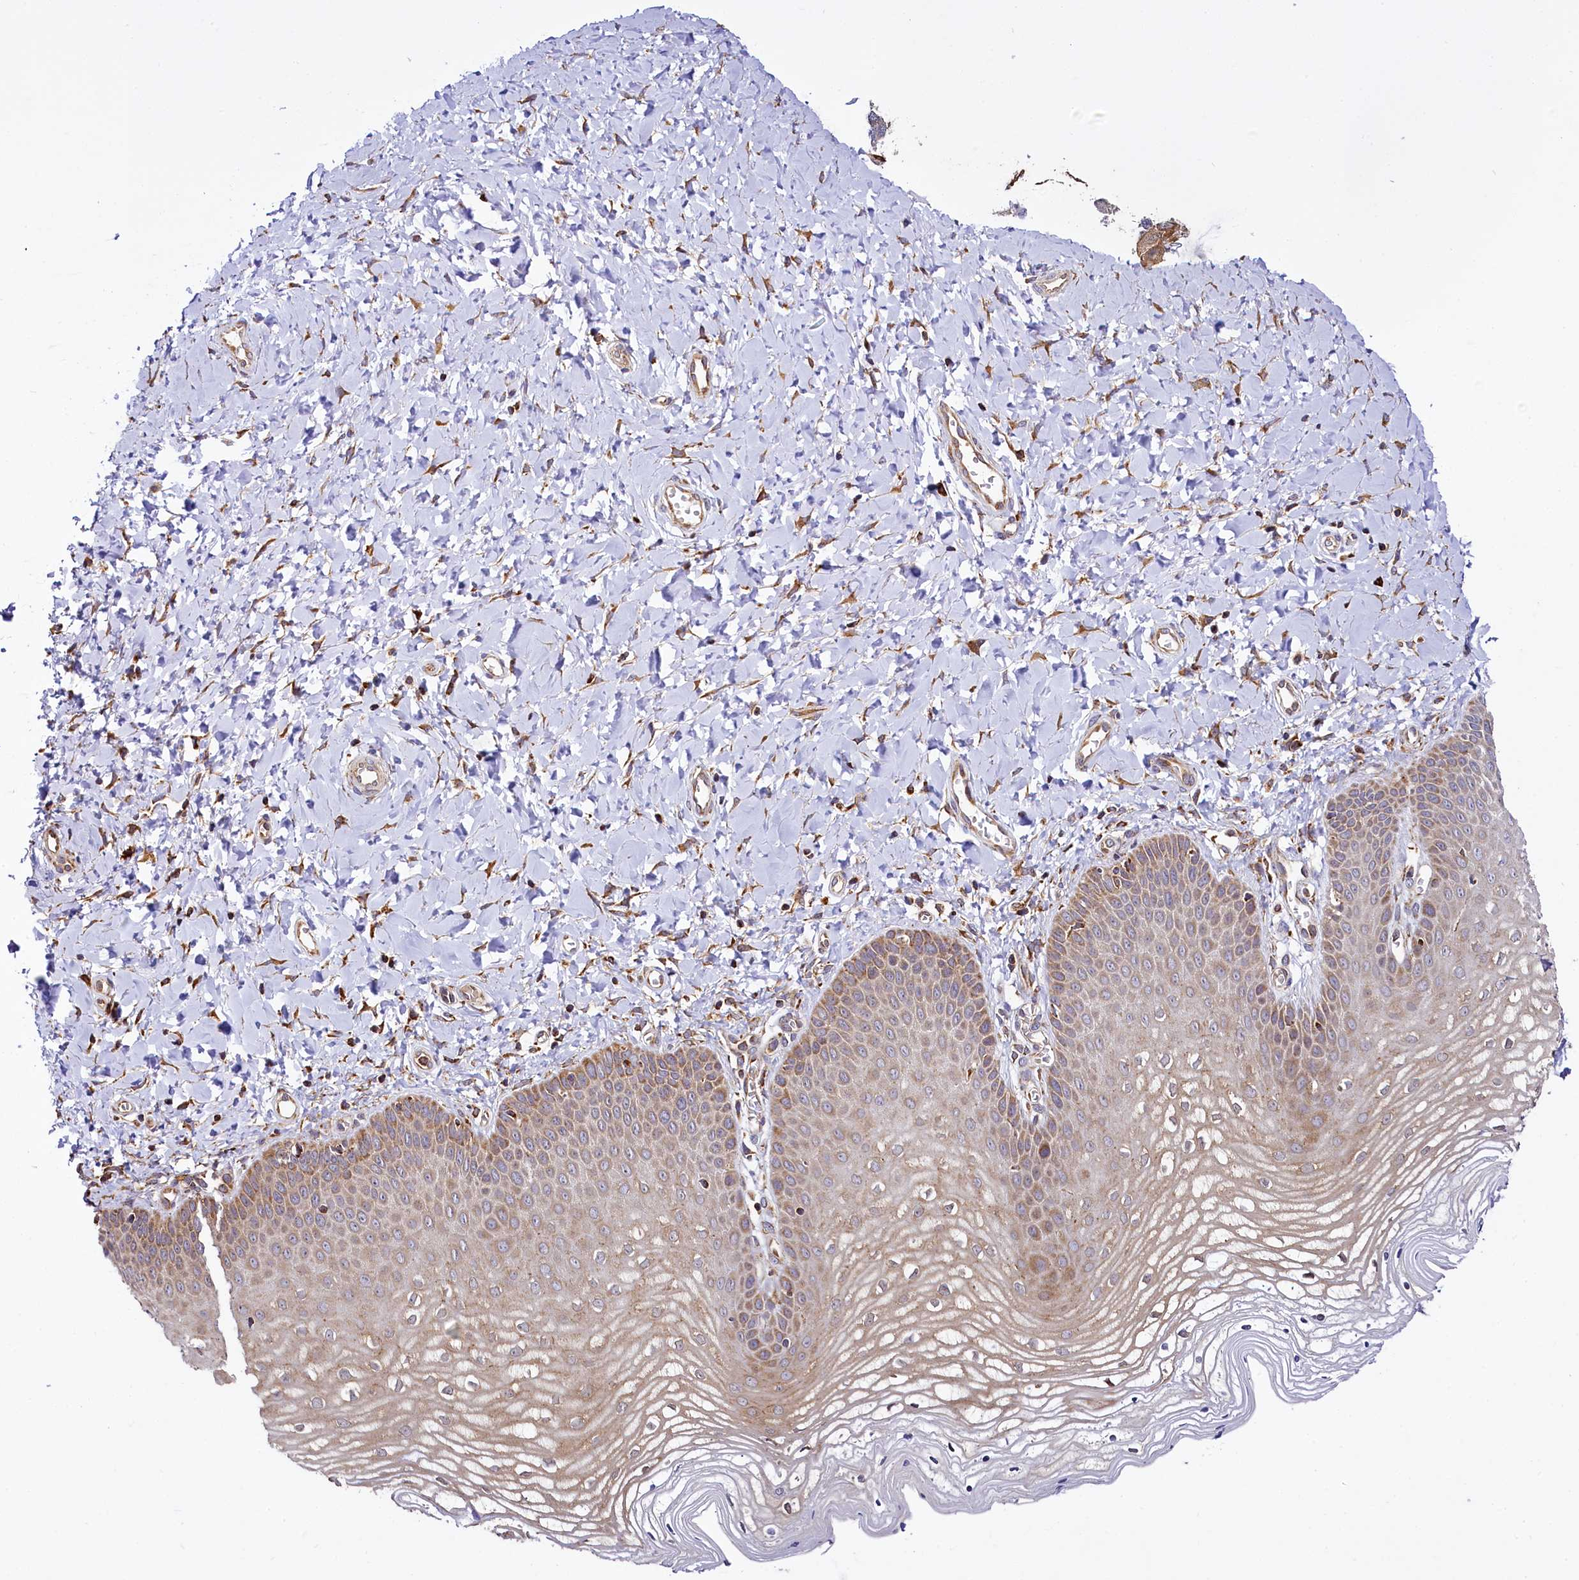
{"staining": {"intensity": "moderate", "quantity": ">75%", "location": "cytoplasmic/membranous"}, "tissue": "vagina", "cell_type": "Squamous epithelial cells", "image_type": "normal", "snomed": [{"axis": "morphology", "description": "Normal tissue, NOS"}, {"axis": "topography", "description": "Vagina"}, {"axis": "topography", "description": "Cervix"}], "caption": "Moderate cytoplasmic/membranous protein positivity is appreciated in approximately >75% of squamous epithelial cells in vagina.", "gene": "UFM1", "patient": {"sex": "female", "age": 40}}